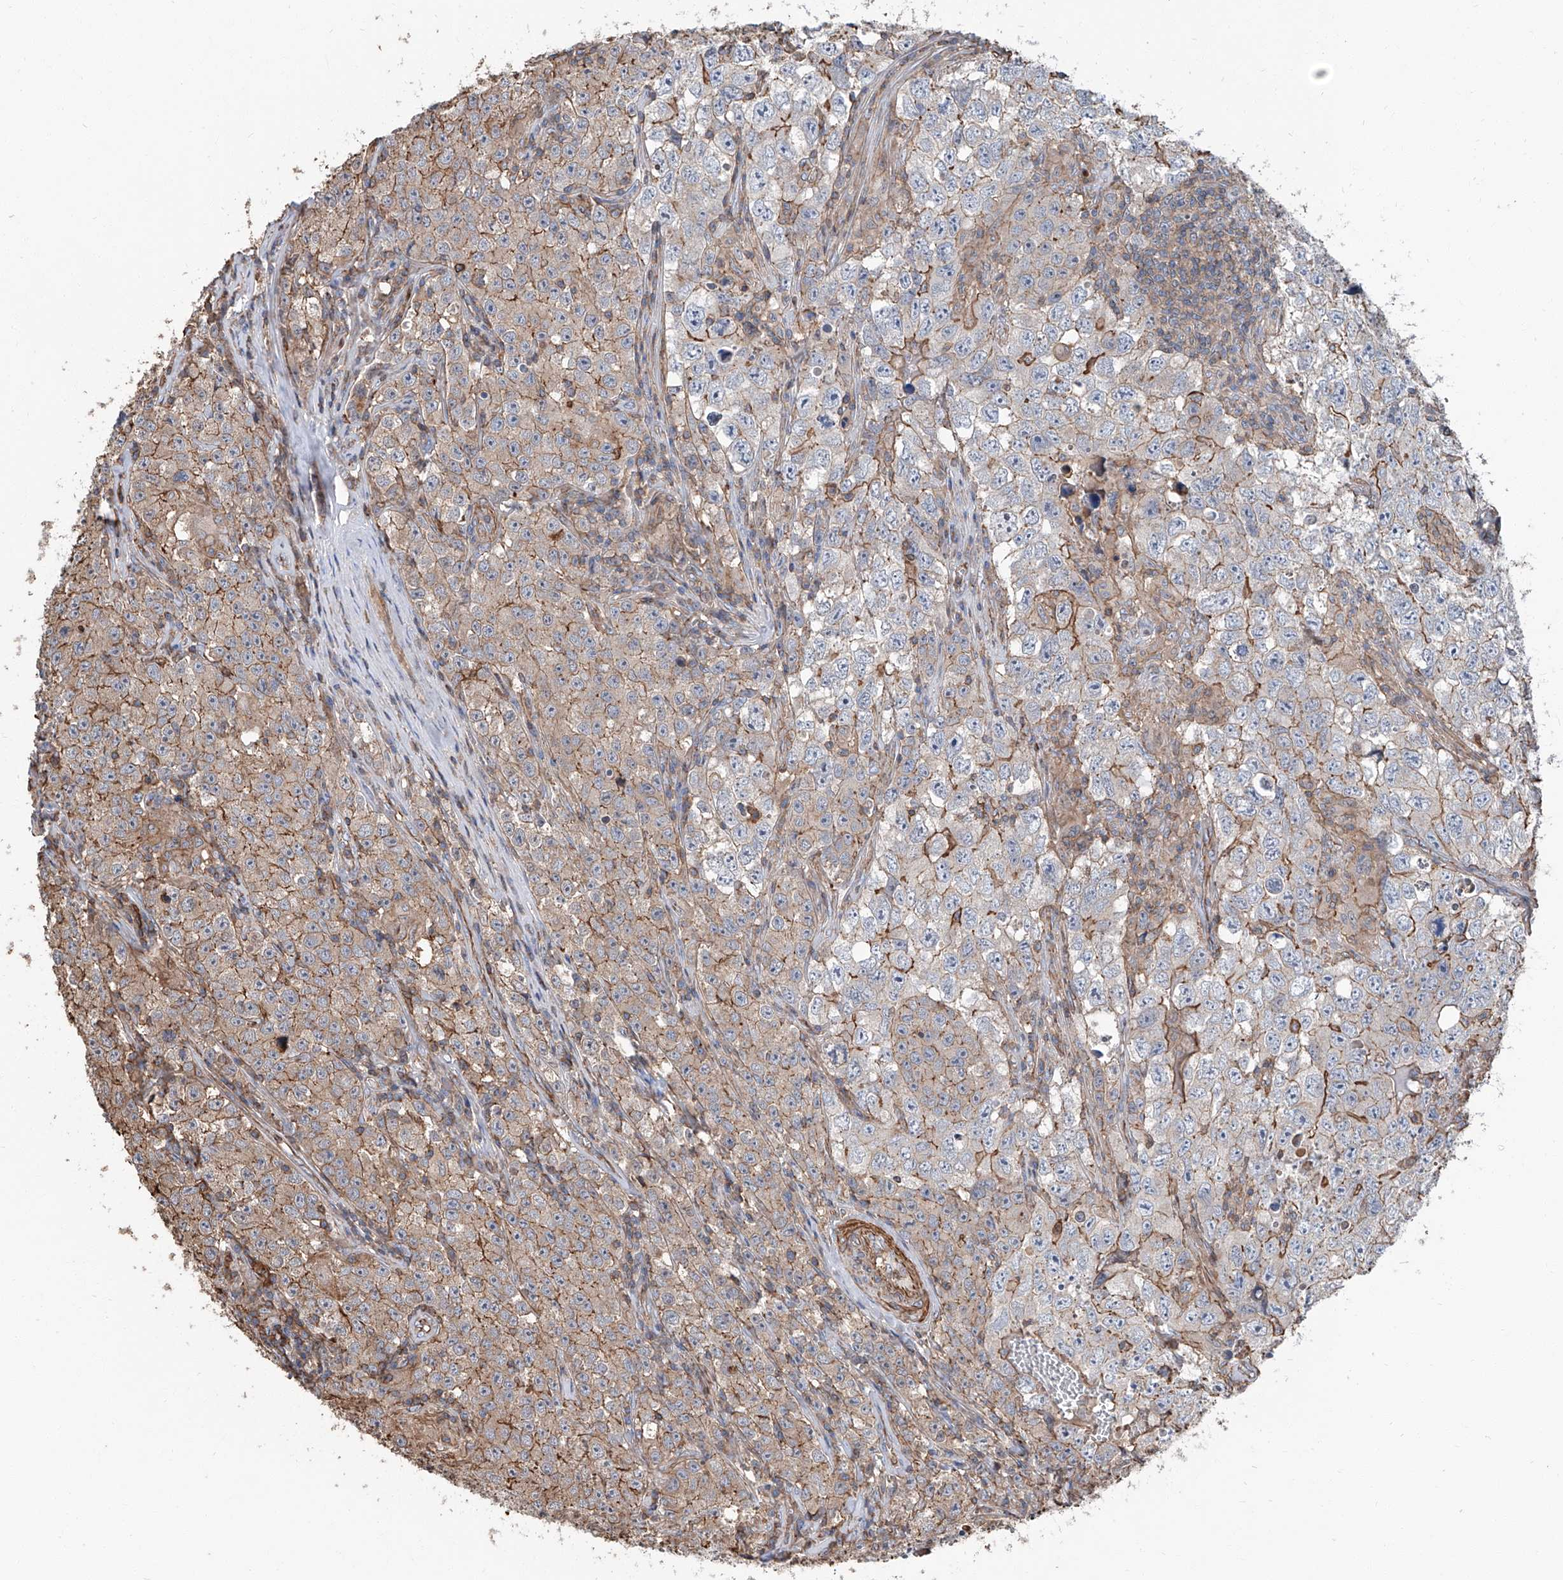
{"staining": {"intensity": "moderate", "quantity": "<25%", "location": "cytoplasmic/membranous"}, "tissue": "testis cancer", "cell_type": "Tumor cells", "image_type": "cancer", "snomed": [{"axis": "morphology", "description": "Seminoma, NOS"}, {"axis": "morphology", "description": "Carcinoma, Embryonal, NOS"}, {"axis": "topography", "description": "Testis"}], "caption": "IHC histopathology image of neoplastic tissue: human testis cancer (embryonal carcinoma) stained using IHC exhibits low levels of moderate protein expression localized specifically in the cytoplasmic/membranous of tumor cells, appearing as a cytoplasmic/membranous brown color.", "gene": "PIEZO2", "patient": {"sex": "male", "age": 43}}